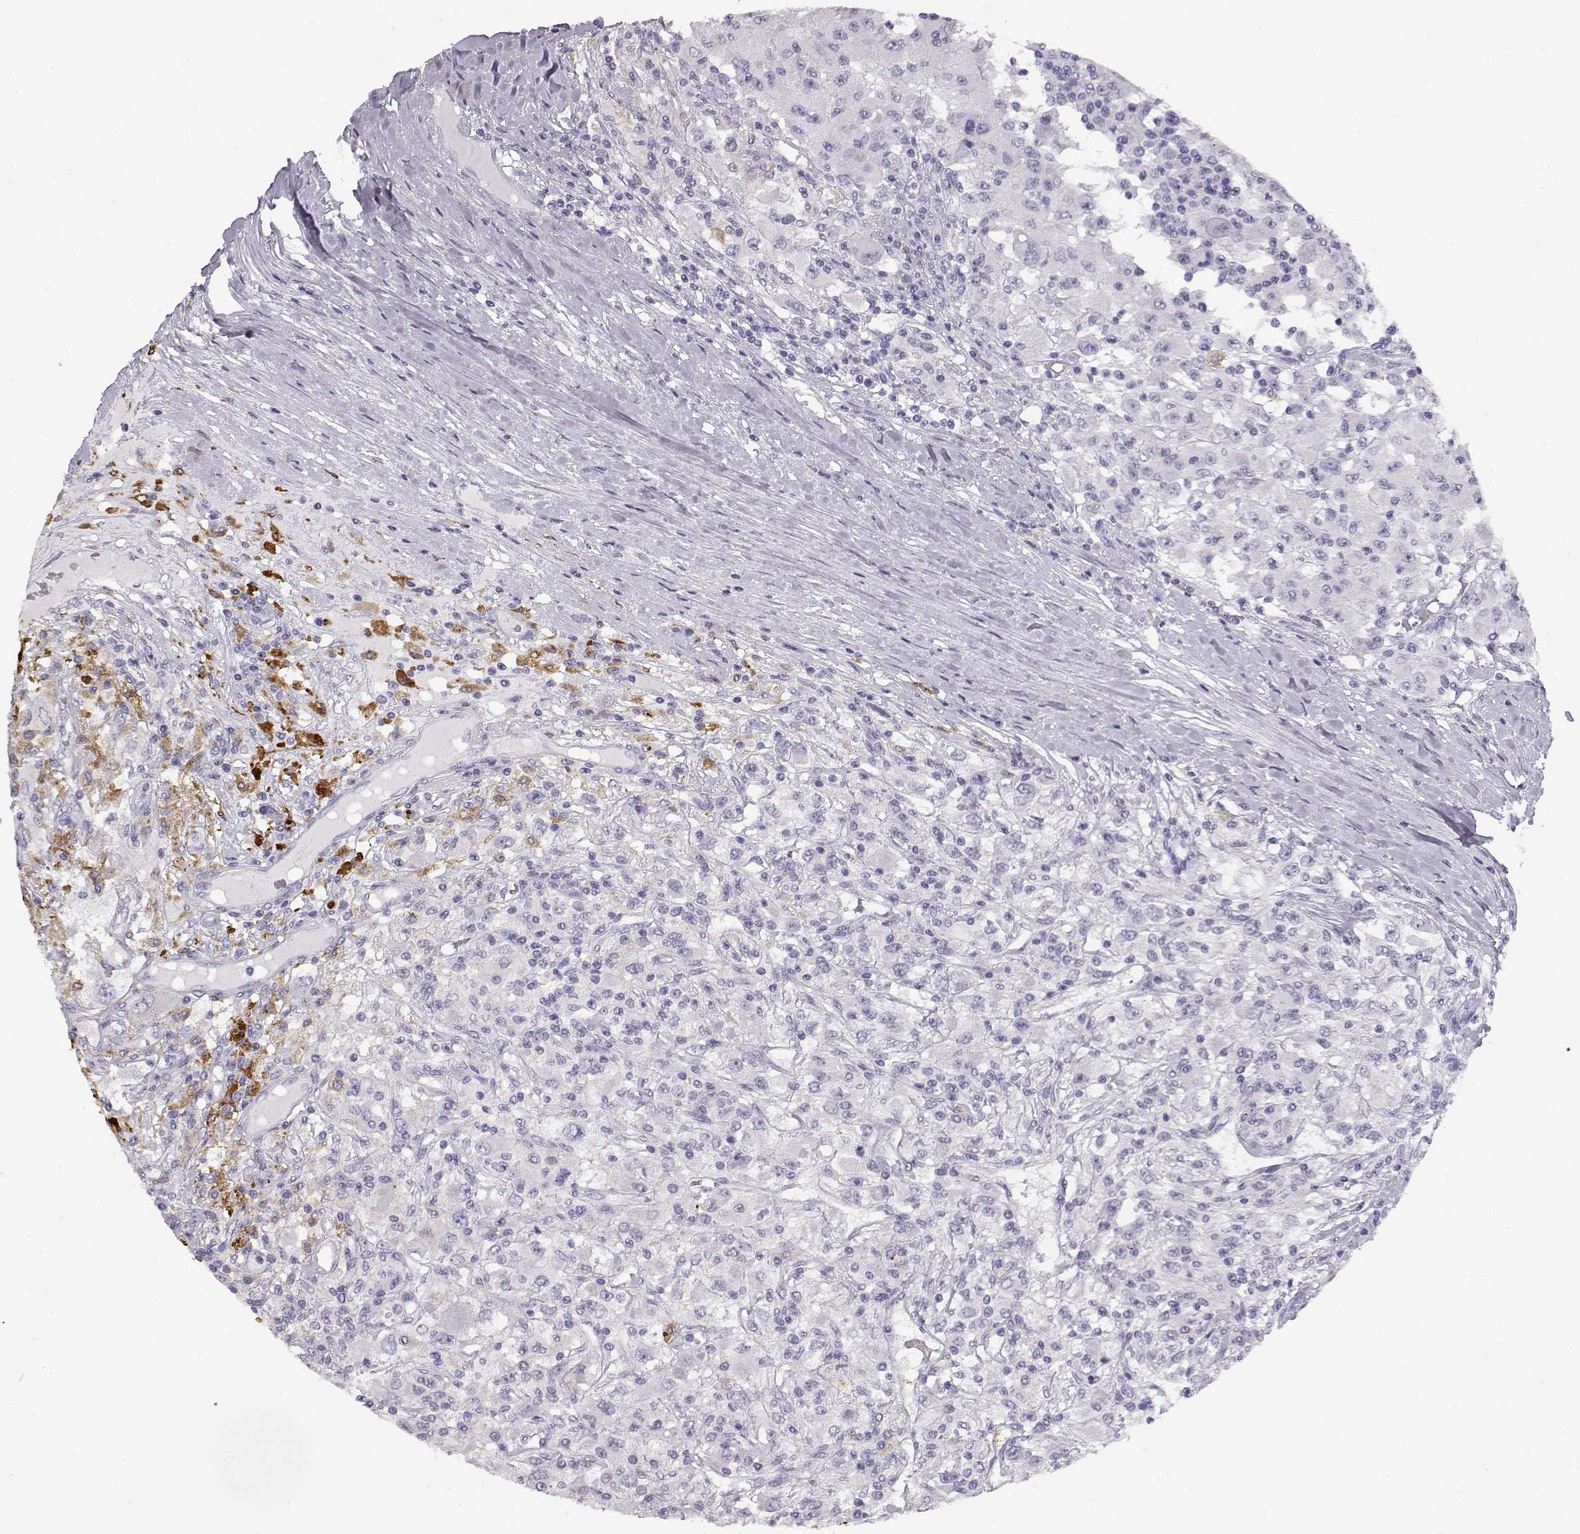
{"staining": {"intensity": "negative", "quantity": "none", "location": "none"}, "tissue": "renal cancer", "cell_type": "Tumor cells", "image_type": "cancer", "snomed": [{"axis": "morphology", "description": "Adenocarcinoma, NOS"}, {"axis": "topography", "description": "Kidney"}], "caption": "This is an immunohistochemistry histopathology image of adenocarcinoma (renal). There is no expression in tumor cells.", "gene": "NUTM1", "patient": {"sex": "female", "age": 67}}